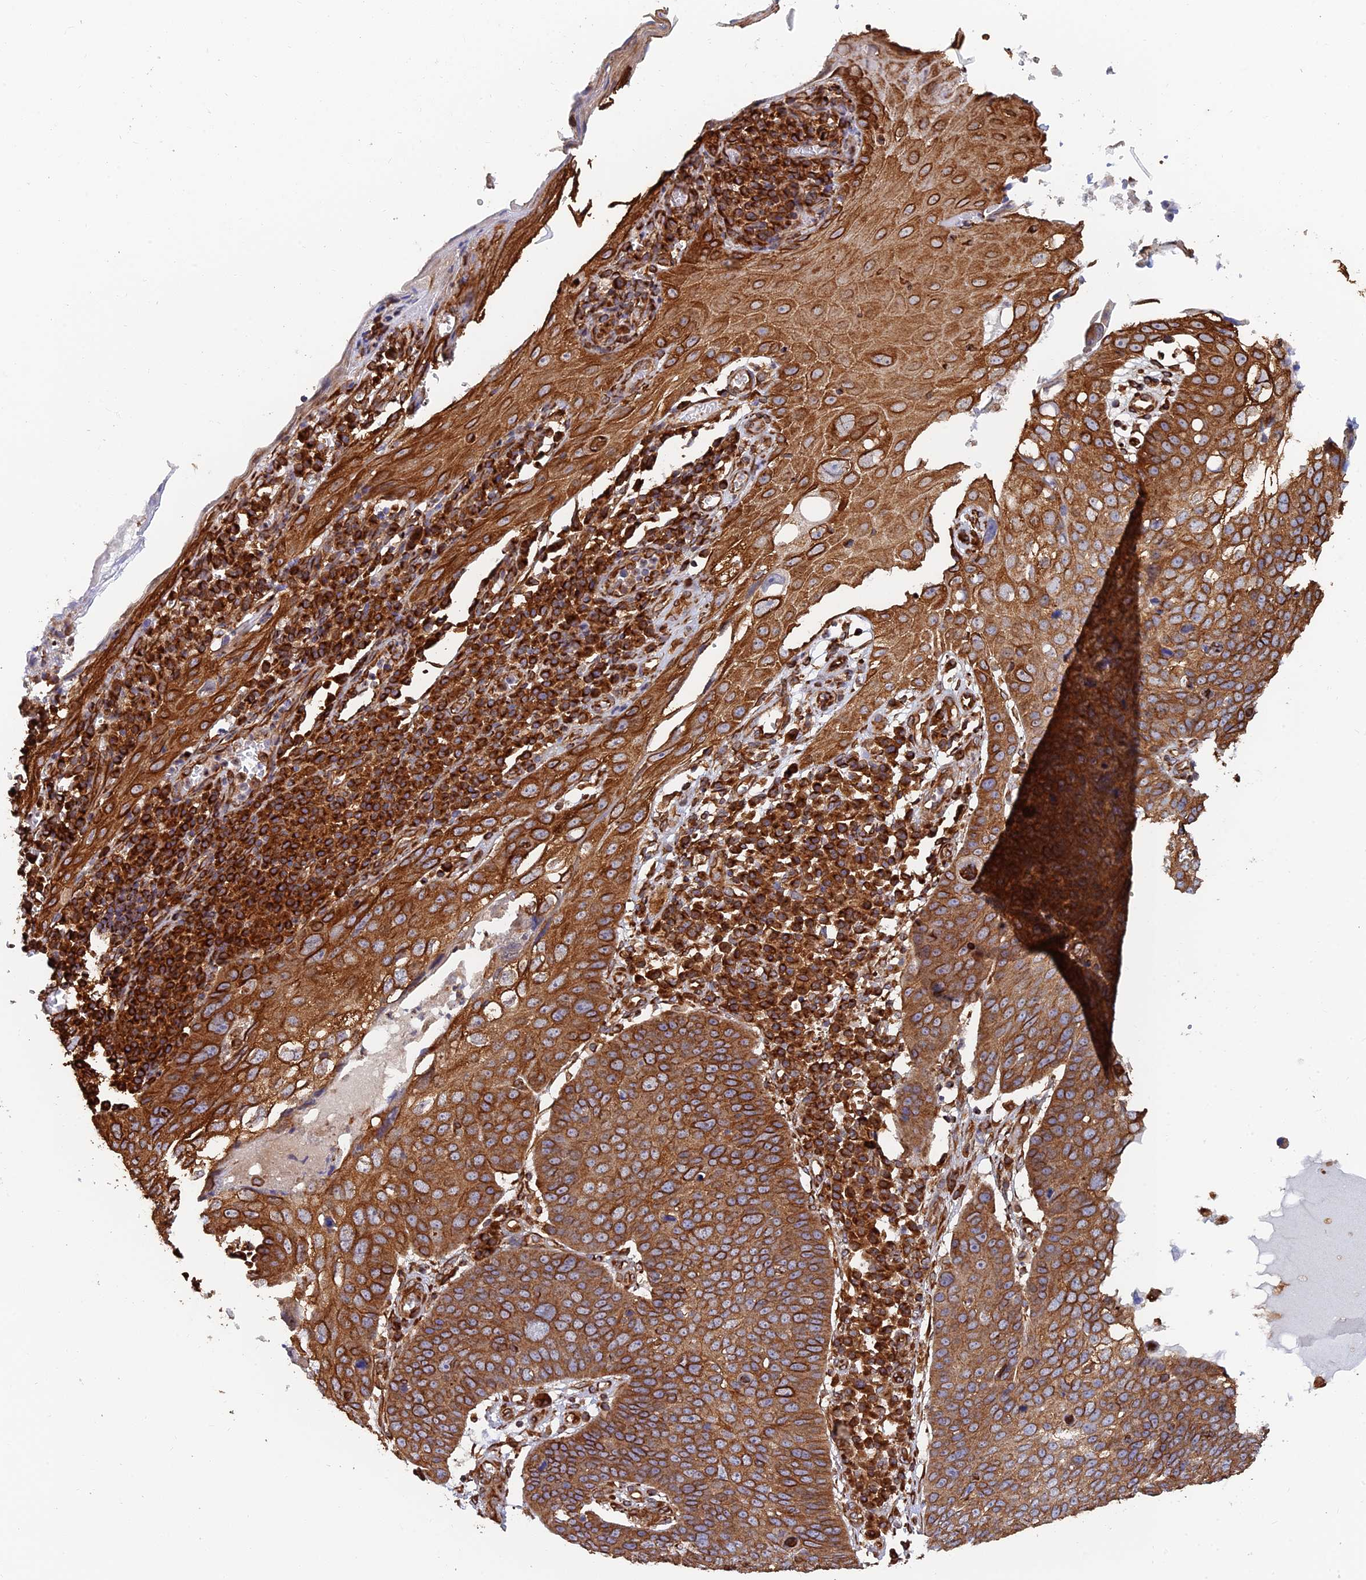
{"staining": {"intensity": "strong", "quantity": ">75%", "location": "cytoplasmic/membranous"}, "tissue": "skin cancer", "cell_type": "Tumor cells", "image_type": "cancer", "snomed": [{"axis": "morphology", "description": "Squamous cell carcinoma, NOS"}, {"axis": "topography", "description": "Skin"}], "caption": "Skin squamous cell carcinoma stained for a protein (brown) reveals strong cytoplasmic/membranous positive expression in approximately >75% of tumor cells.", "gene": "WBP11", "patient": {"sex": "male", "age": 71}}